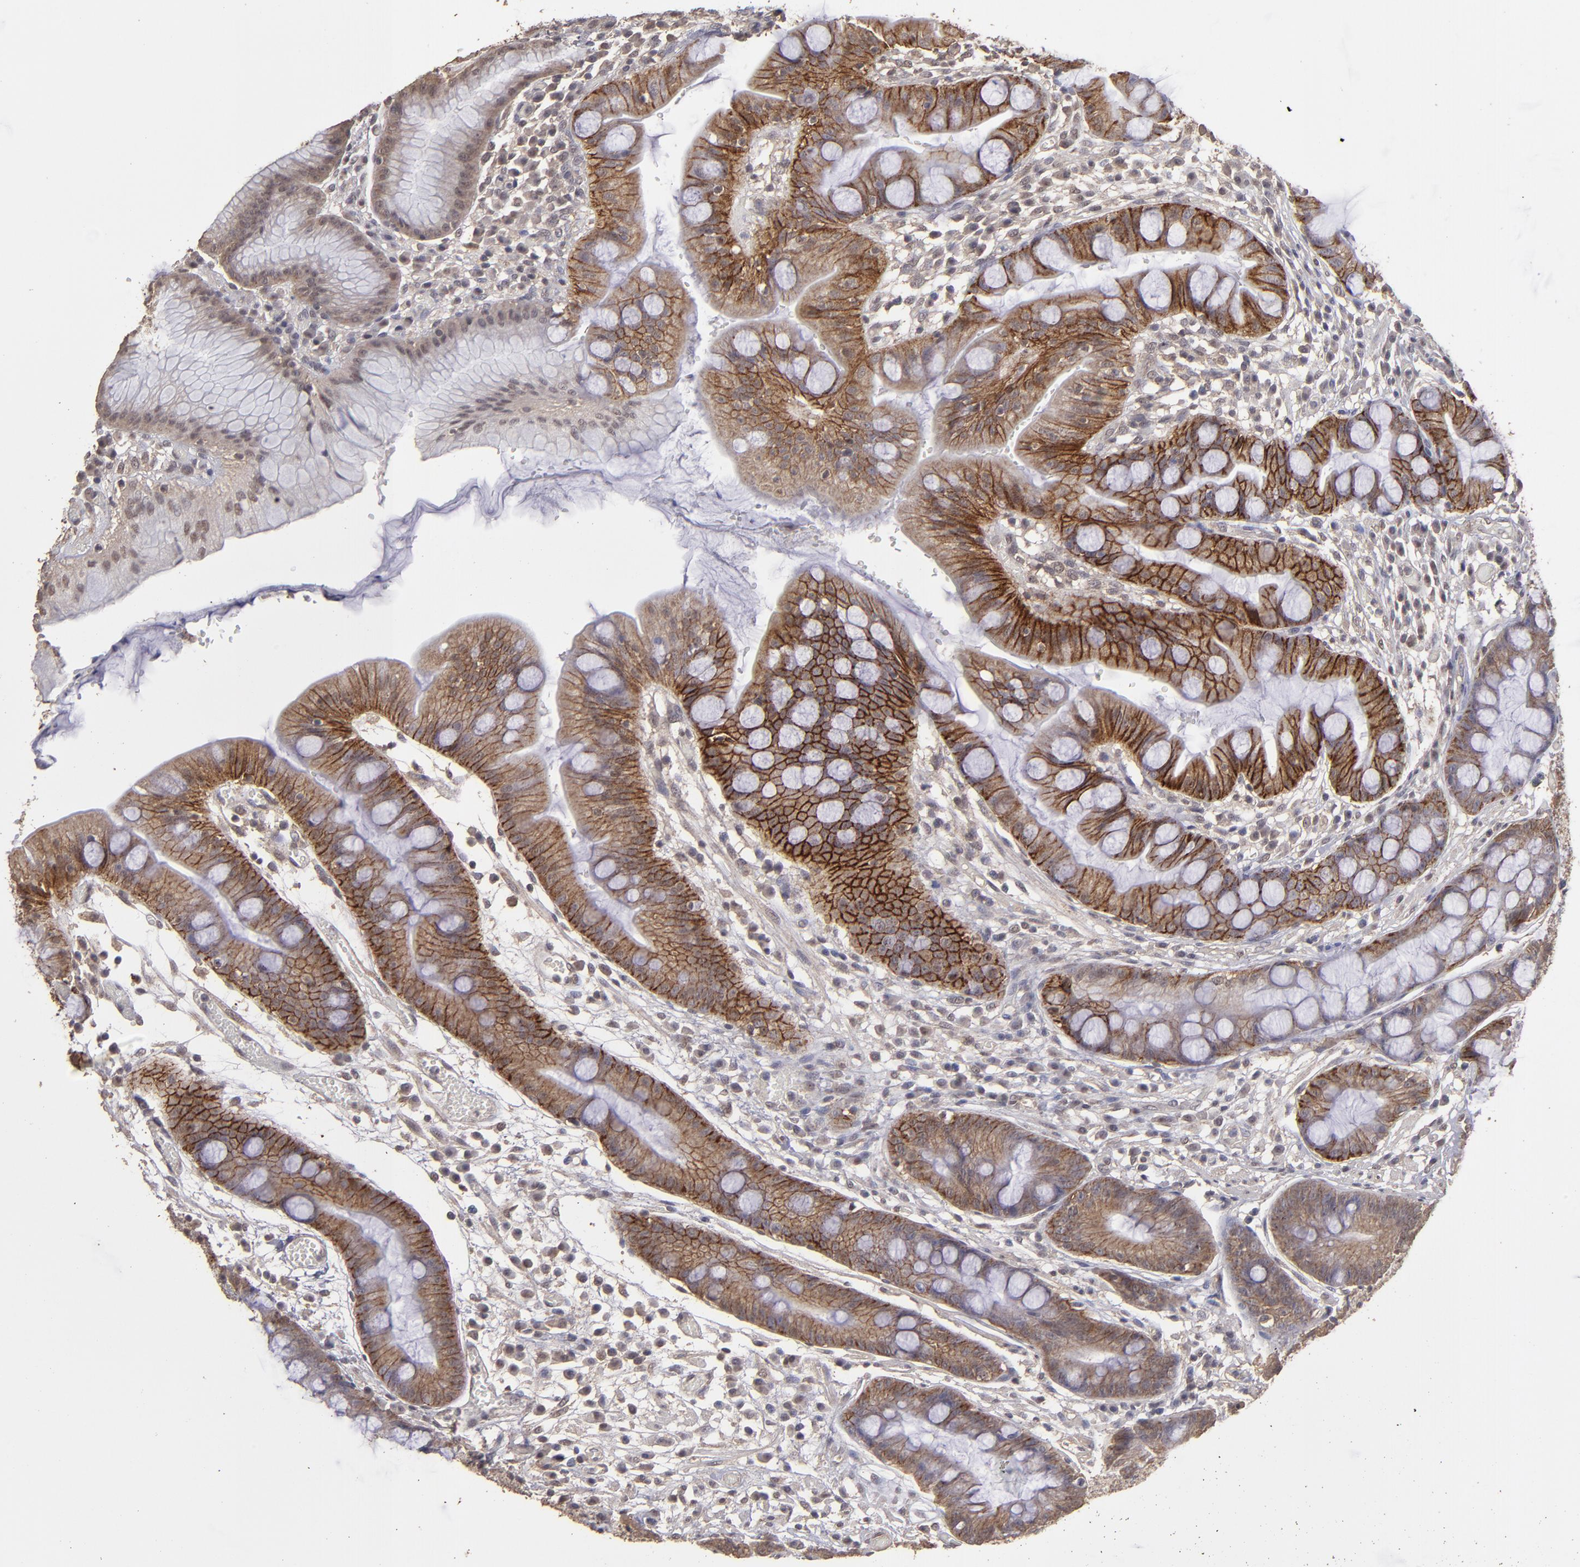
{"staining": {"intensity": "strong", "quantity": ">75%", "location": "cytoplasmic/membranous"}, "tissue": "stomach", "cell_type": "Glandular cells", "image_type": "normal", "snomed": [{"axis": "morphology", "description": "Normal tissue, NOS"}, {"axis": "morphology", "description": "Inflammation, NOS"}, {"axis": "topography", "description": "Stomach, lower"}], "caption": "Stomach stained with IHC demonstrates strong cytoplasmic/membranous positivity in about >75% of glandular cells.", "gene": "FAT1", "patient": {"sex": "male", "age": 59}}